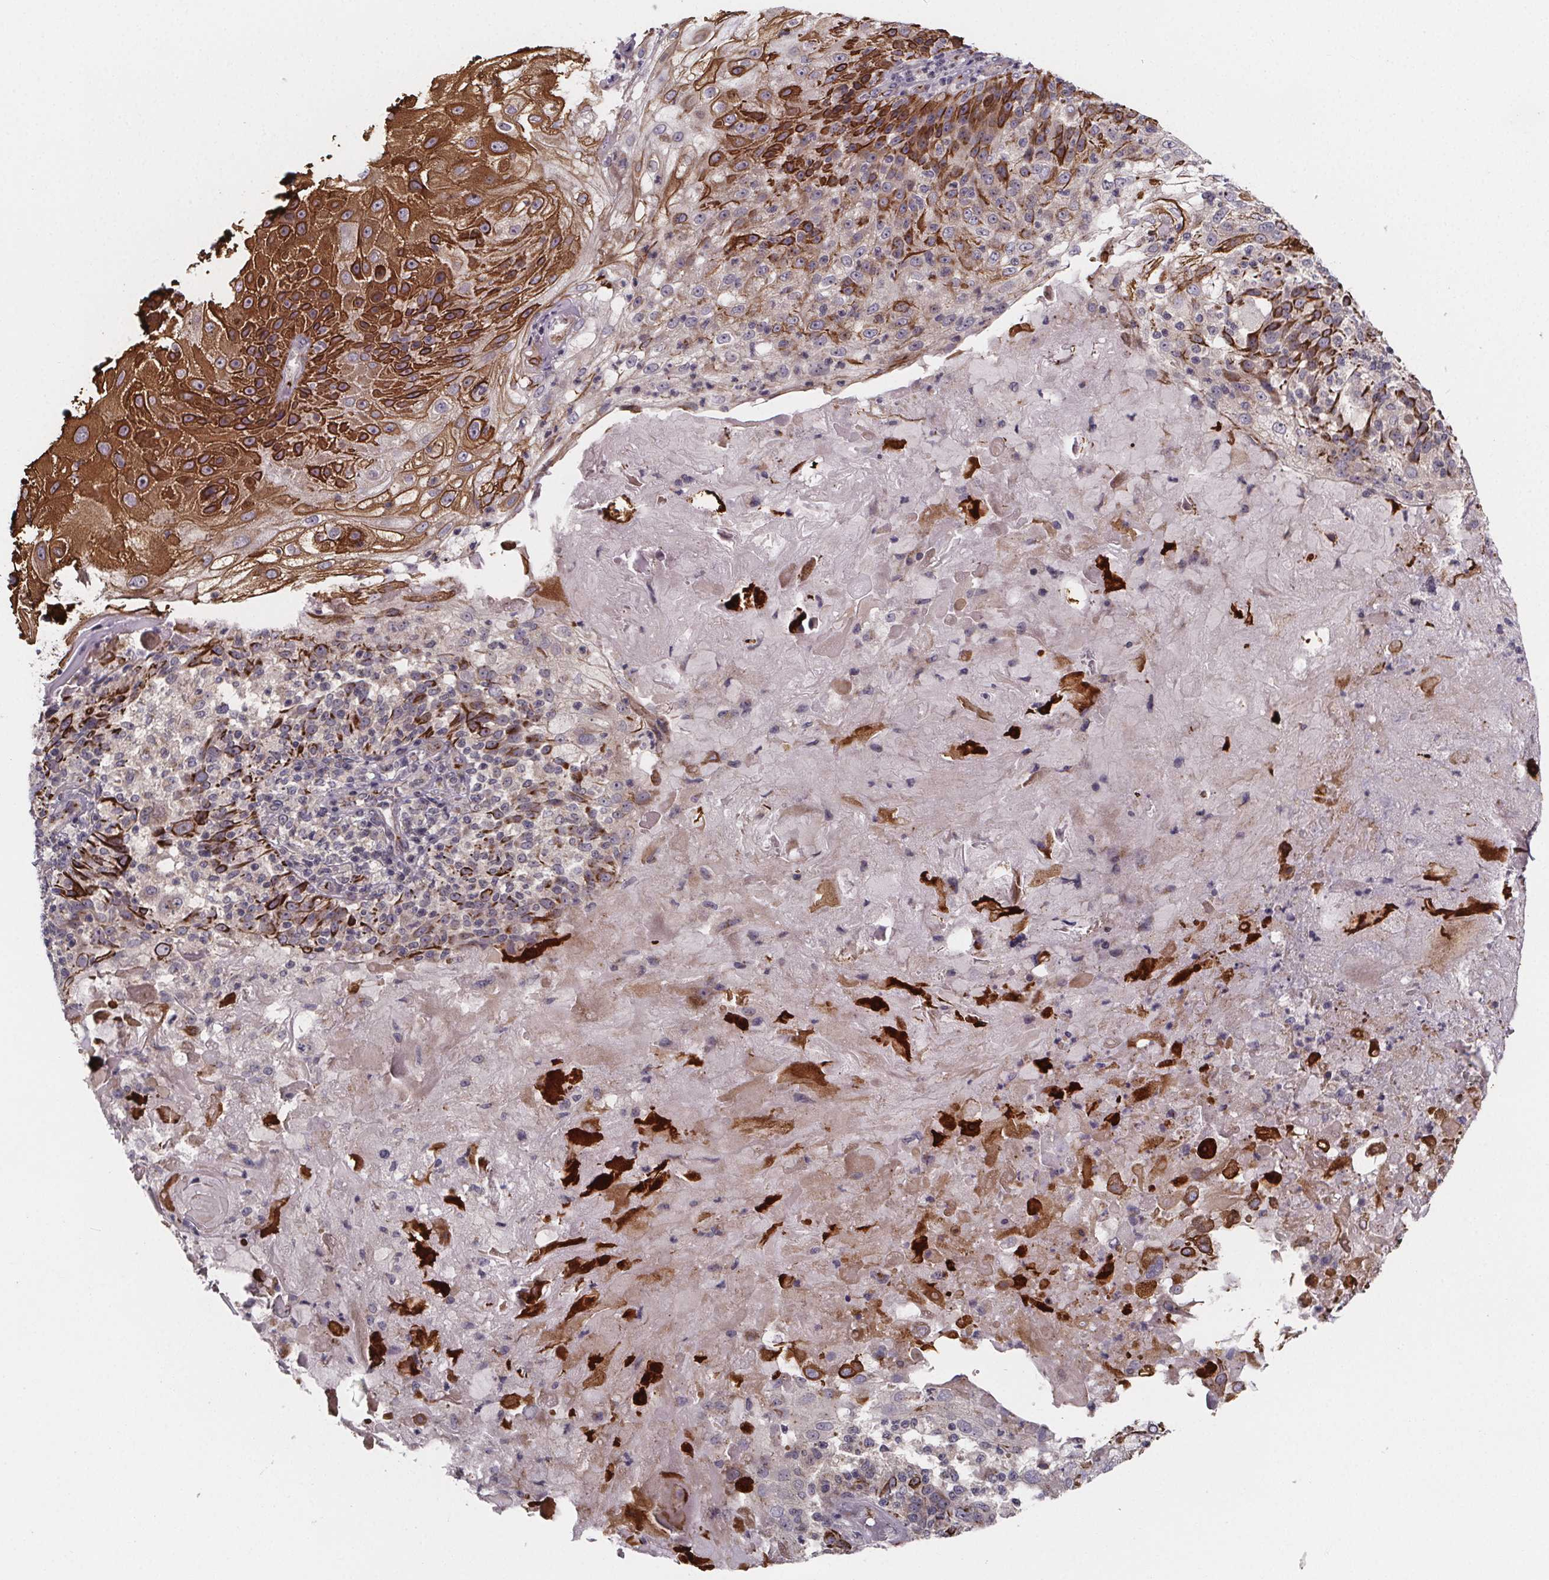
{"staining": {"intensity": "strong", "quantity": "25%-75%", "location": "cytoplasmic/membranous"}, "tissue": "skin cancer", "cell_type": "Tumor cells", "image_type": "cancer", "snomed": [{"axis": "morphology", "description": "Normal tissue, NOS"}, {"axis": "morphology", "description": "Squamous cell carcinoma, NOS"}, {"axis": "topography", "description": "Skin"}], "caption": "Immunohistochemistry (DAB (3,3'-diaminobenzidine)) staining of human skin cancer demonstrates strong cytoplasmic/membranous protein positivity in approximately 25%-75% of tumor cells.", "gene": "NDST1", "patient": {"sex": "female", "age": 83}}